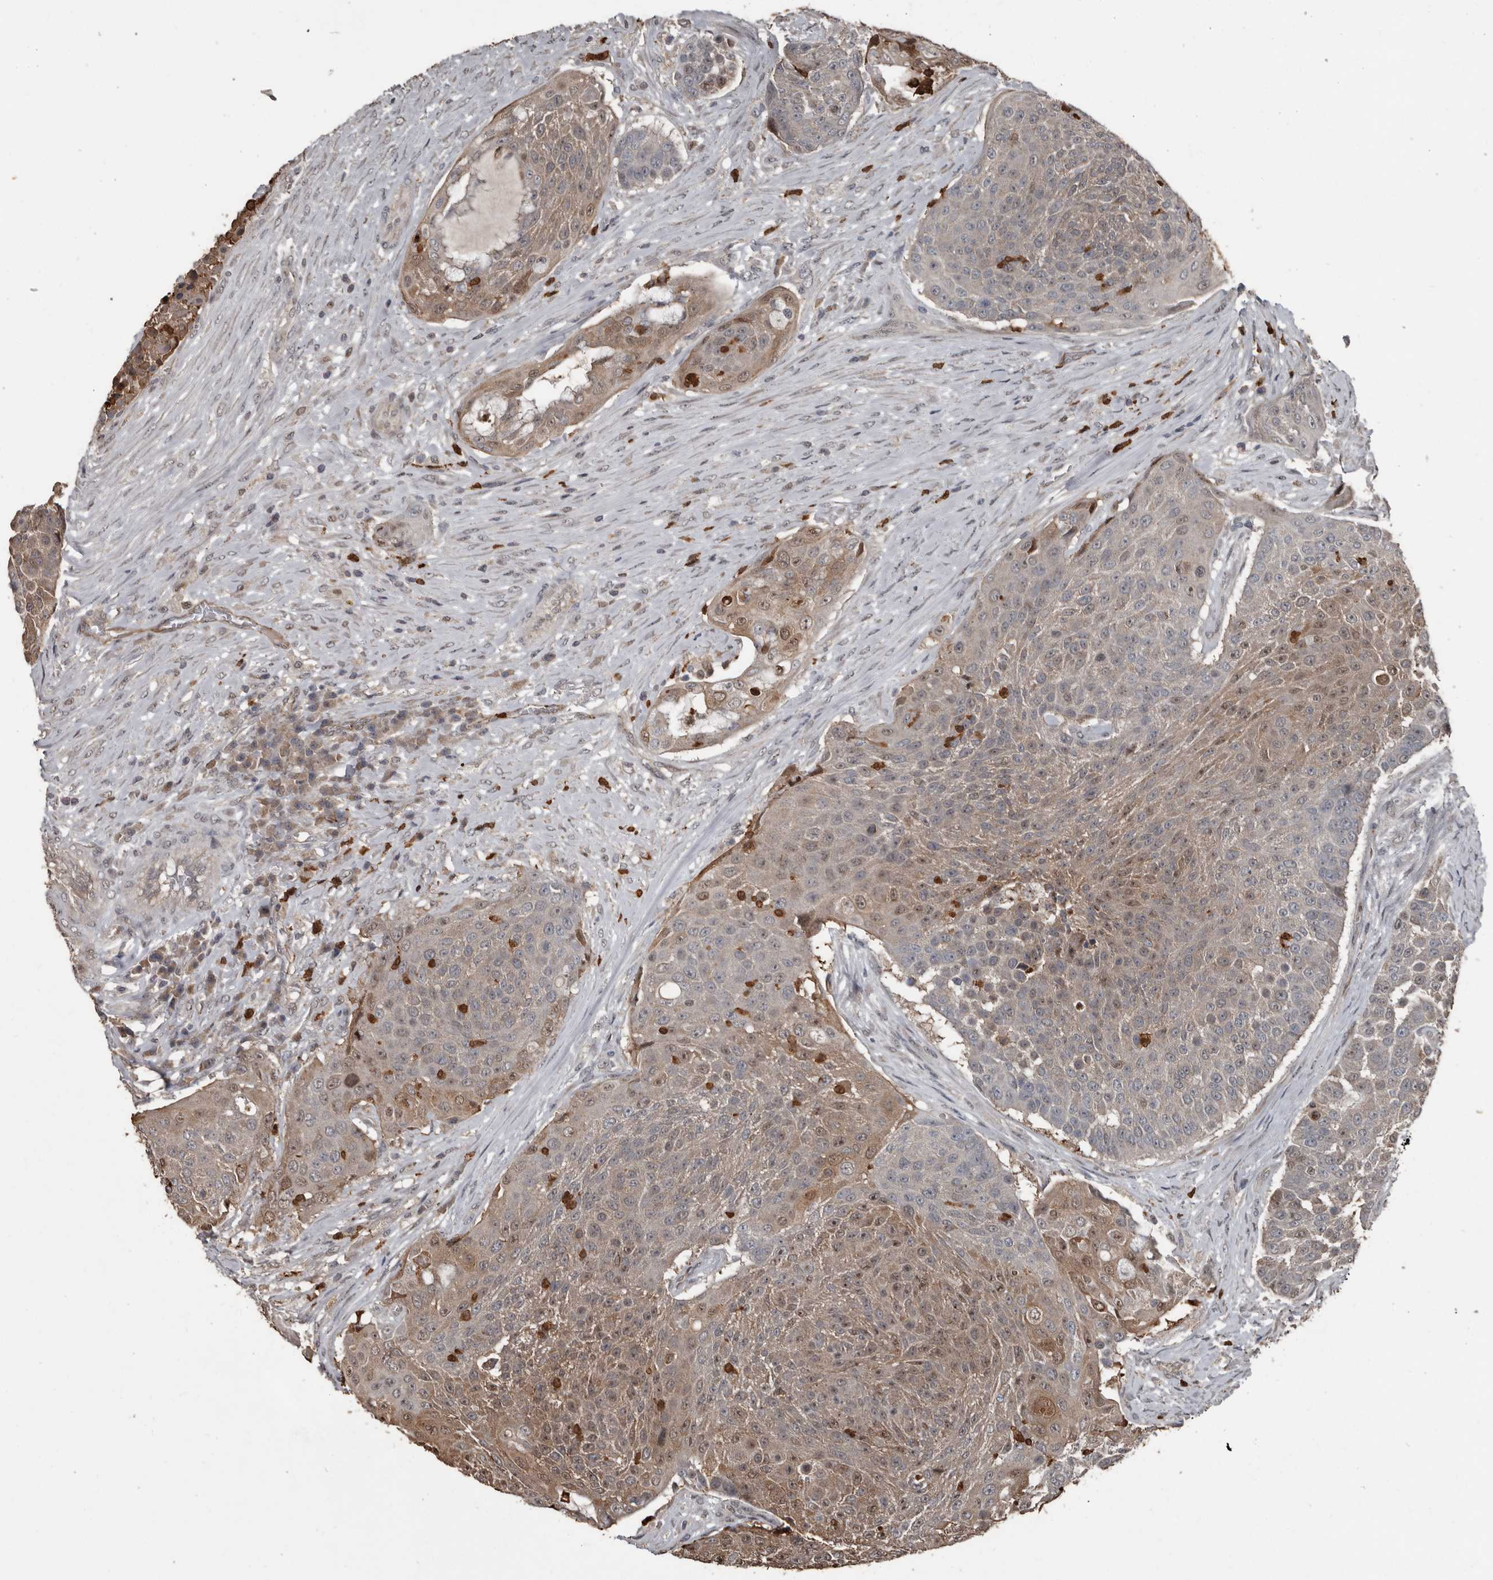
{"staining": {"intensity": "weak", "quantity": "25%-75%", "location": "cytoplasmic/membranous,nuclear"}, "tissue": "urothelial cancer", "cell_type": "Tumor cells", "image_type": "cancer", "snomed": [{"axis": "morphology", "description": "Urothelial carcinoma, High grade"}, {"axis": "topography", "description": "Urinary bladder"}], "caption": "Immunohistochemistry (IHC) (DAB (3,3'-diaminobenzidine)) staining of urothelial cancer exhibits weak cytoplasmic/membranous and nuclear protein positivity in approximately 25%-75% of tumor cells.", "gene": "FSBP", "patient": {"sex": "female", "age": 63}}